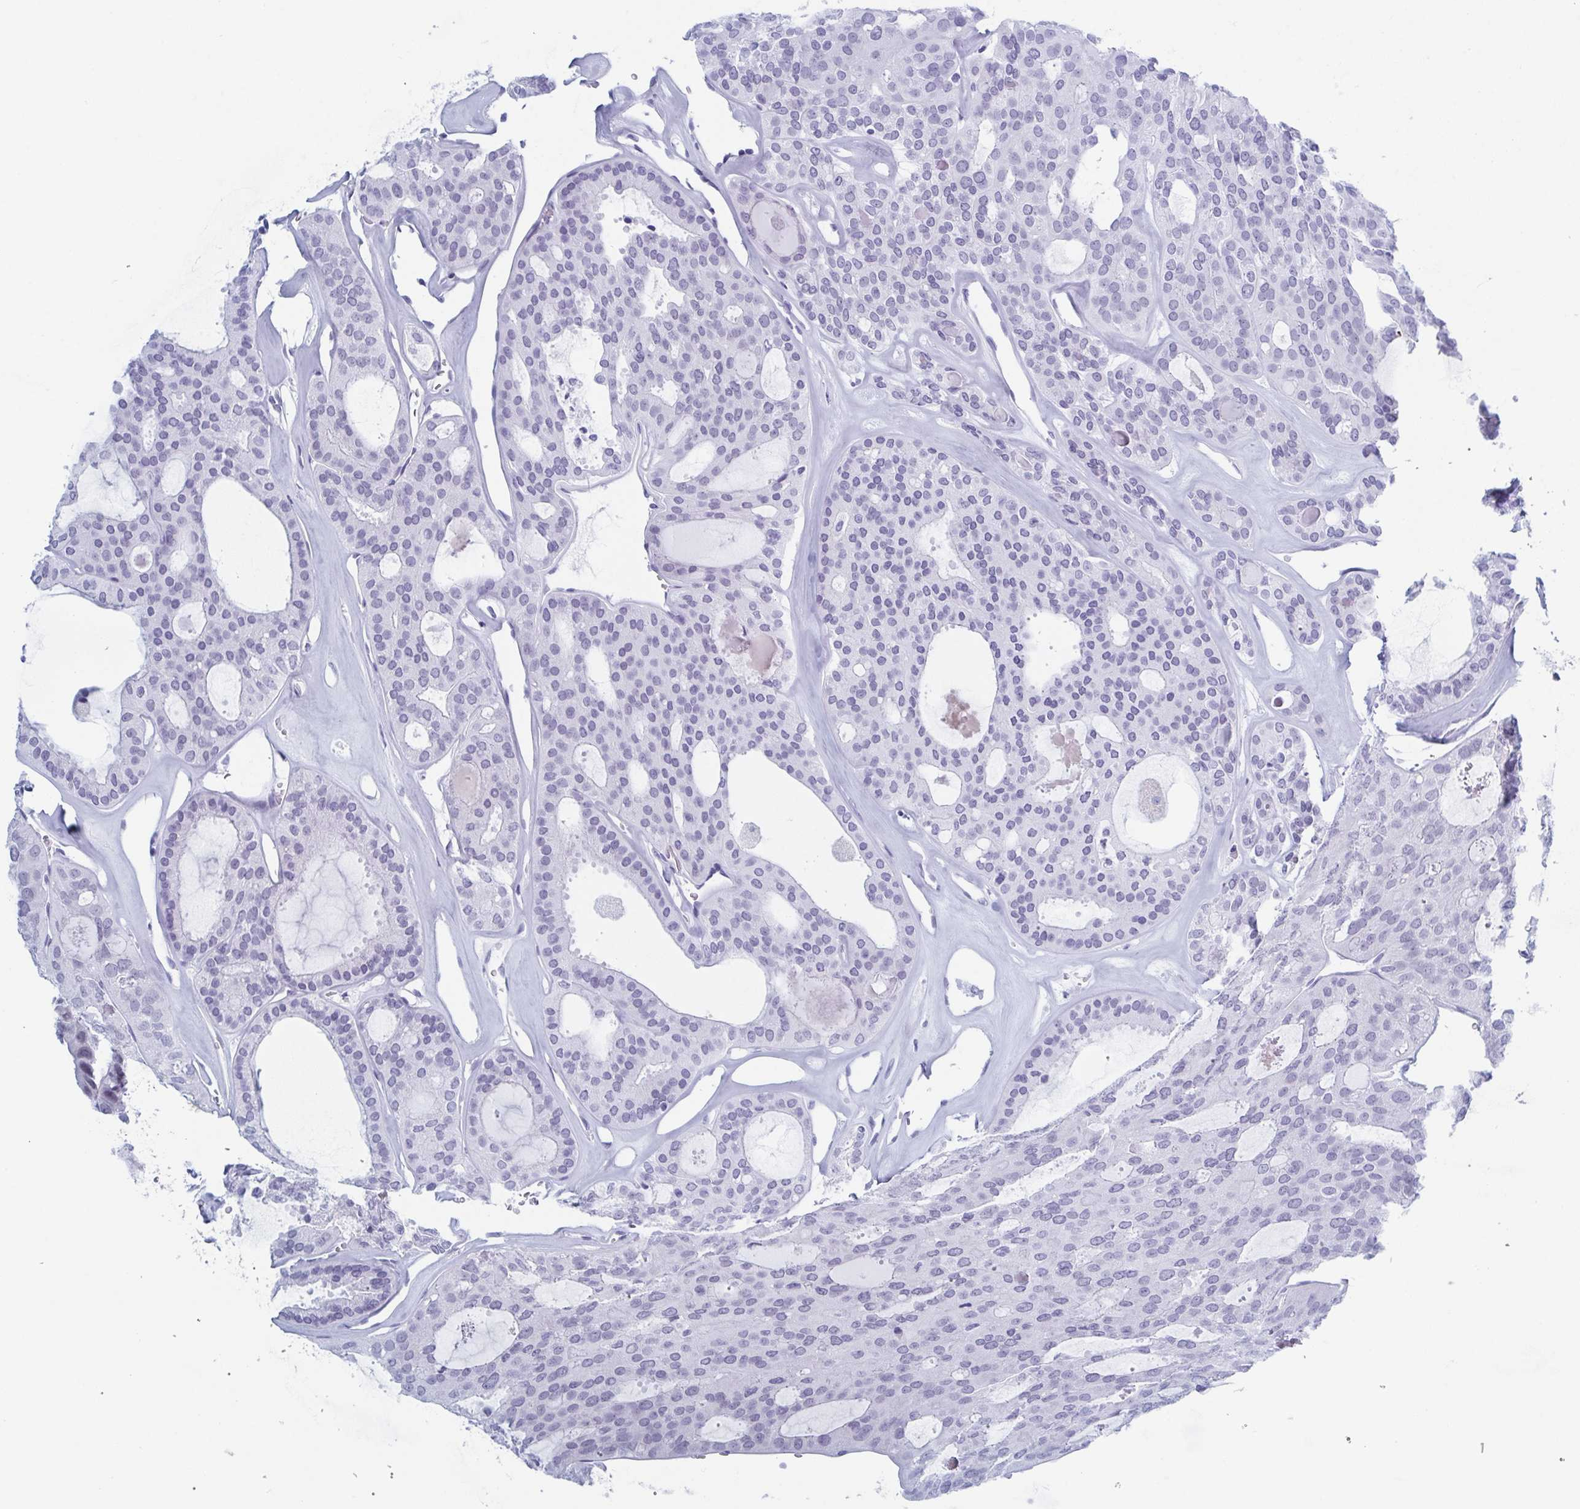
{"staining": {"intensity": "negative", "quantity": "none", "location": "none"}, "tissue": "thyroid cancer", "cell_type": "Tumor cells", "image_type": "cancer", "snomed": [{"axis": "morphology", "description": "Follicular adenoma carcinoma, NOS"}, {"axis": "topography", "description": "Thyroid gland"}], "caption": "A photomicrograph of human thyroid cancer is negative for staining in tumor cells. (DAB immunohistochemistry (IHC), high magnification).", "gene": "ZFP64", "patient": {"sex": "male", "age": 75}}